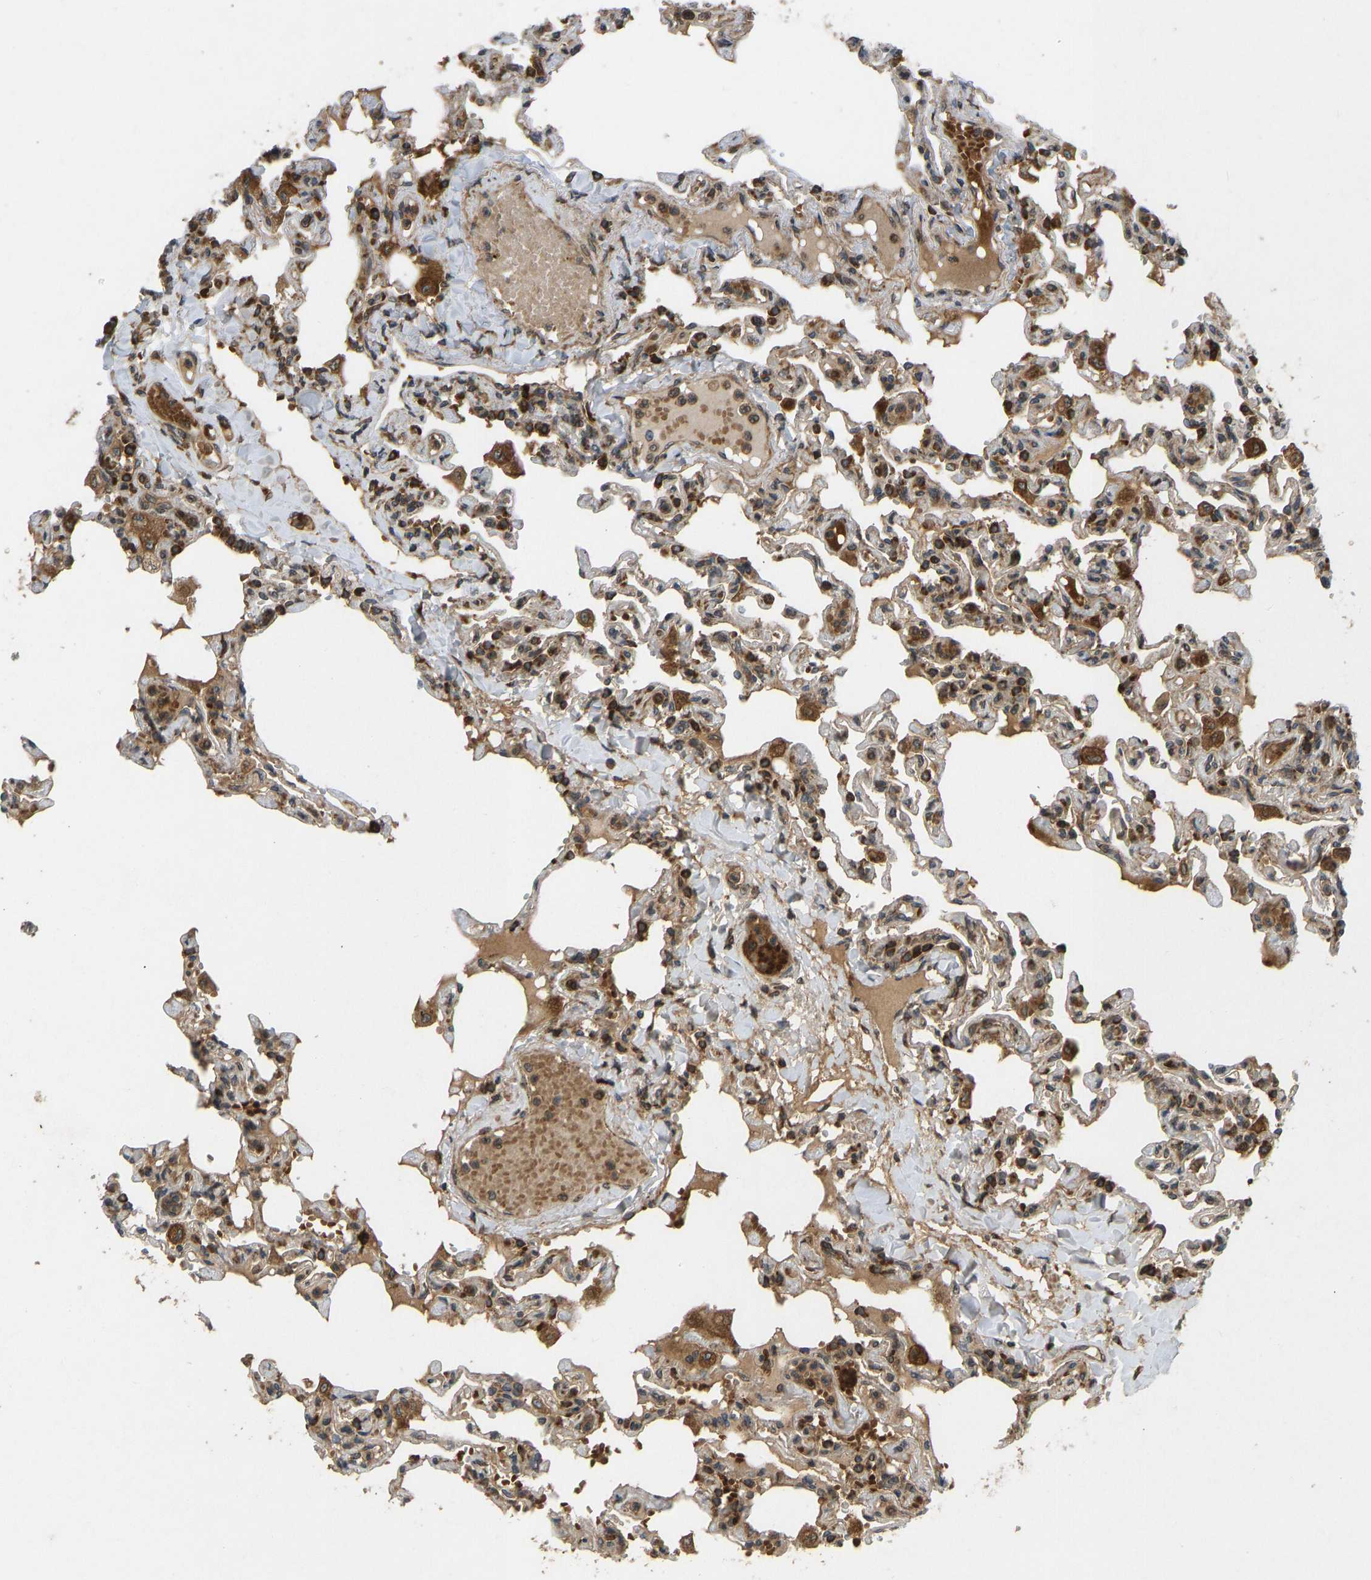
{"staining": {"intensity": "strong", "quantity": ">75%", "location": "cytoplasmic/membranous"}, "tissue": "lung", "cell_type": "Alveolar cells", "image_type": "normal", "snomed": [{"axis": "morphology", "description": "Normal tissue, NOS"}, {"axis": "topography", "description": "Lung"}], "caption": "A high-resolution image shows IHC staining of unremarkable lung, which exhibits strong cytoplasmic/membranous staining in approximately >75% of alveolar cells.", "gene": "RPN2", "patient": {"sex": "male", "age": 21}}